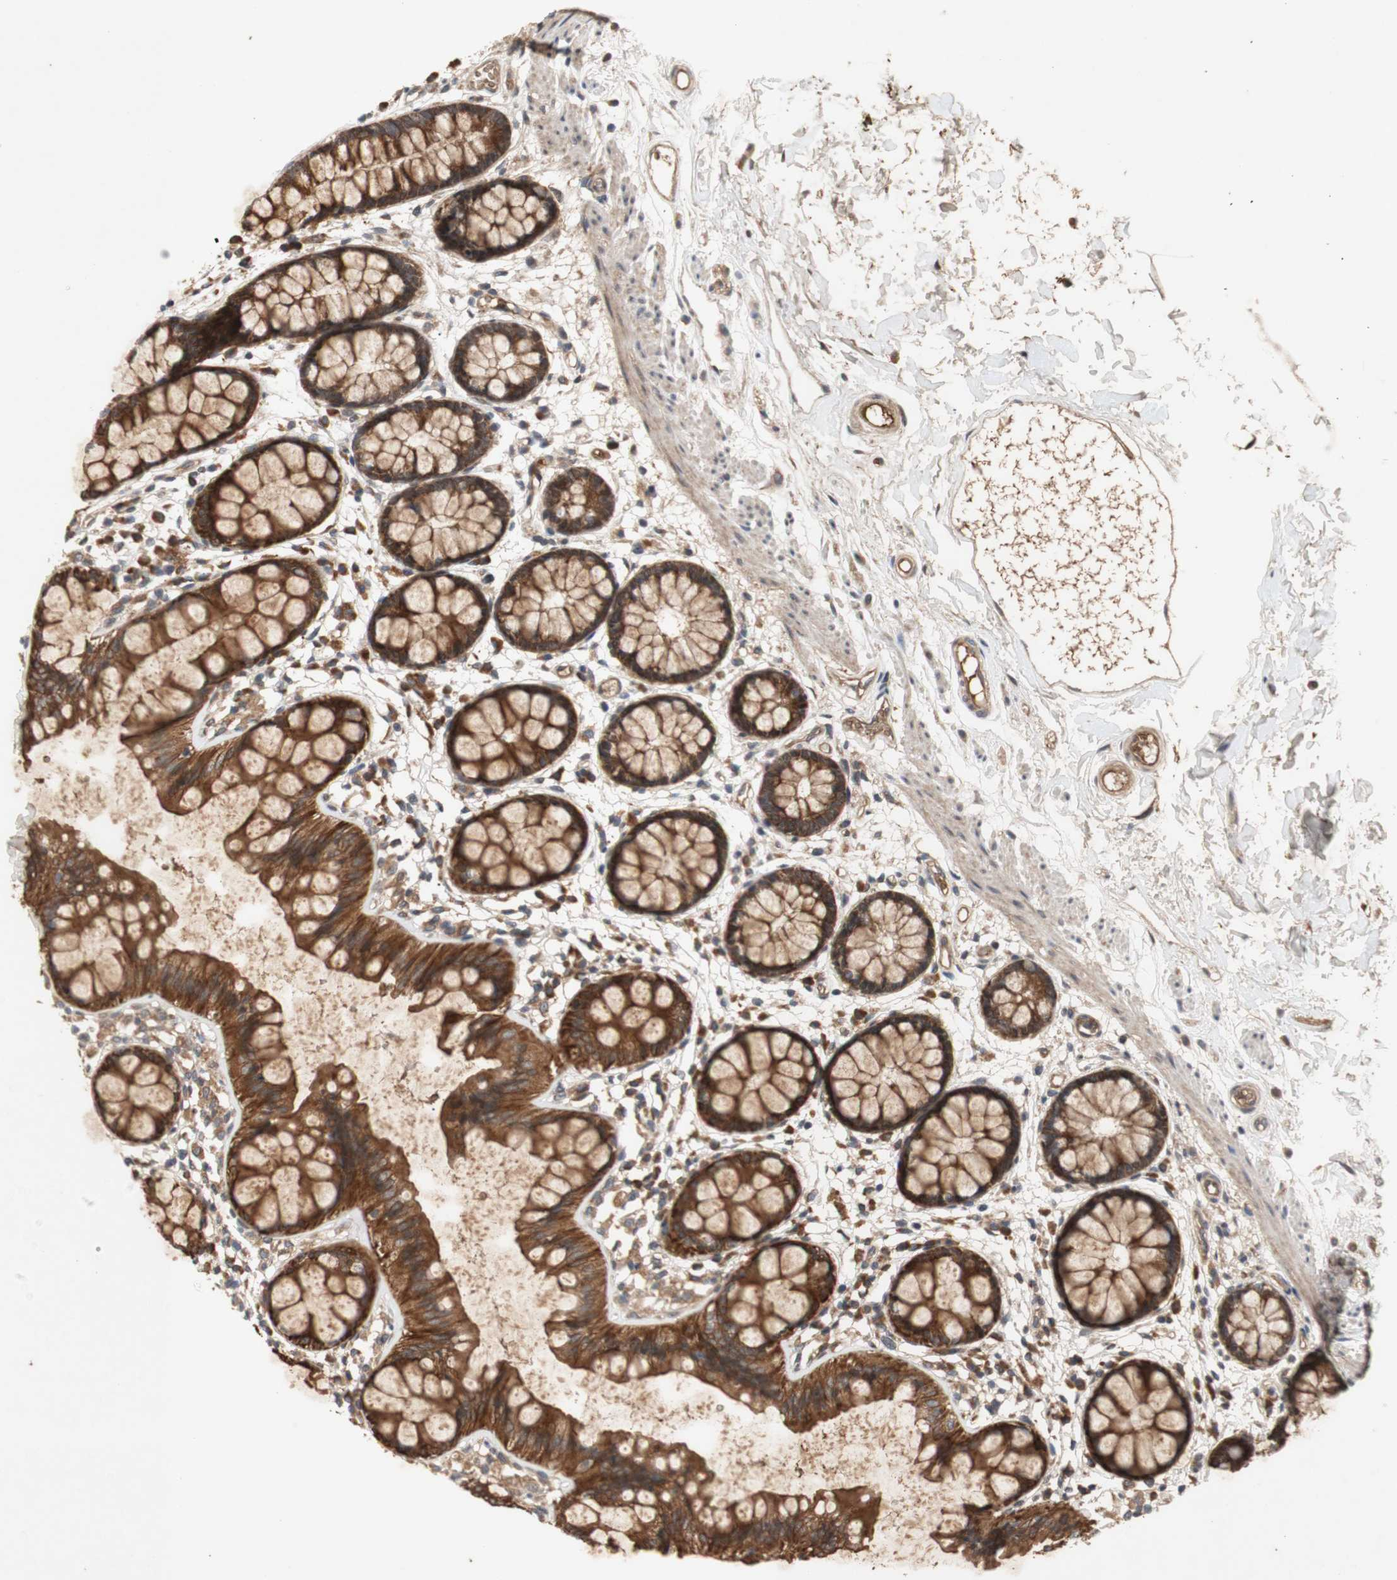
{"staining": {"intensity": "strong", "quantity": ">75%", "location": "cytoplasmic/membranous"}, "tissue": "rectum", "cell_type": "Glandular cells", "image_type": "normal", "snomed": [{"axis": "morphology", "description": "Normal tissue, NOS"}, {"axis": "topography", "description": "Rectum"}], "caption": "A brown stain shows strong cytoplasmic/membranous staining of a protein in glandular cells of benign human rectum. Nuclei are stained in blue.", "gene": "PKN1", "patient": {"sex": "female", "age": 66}}